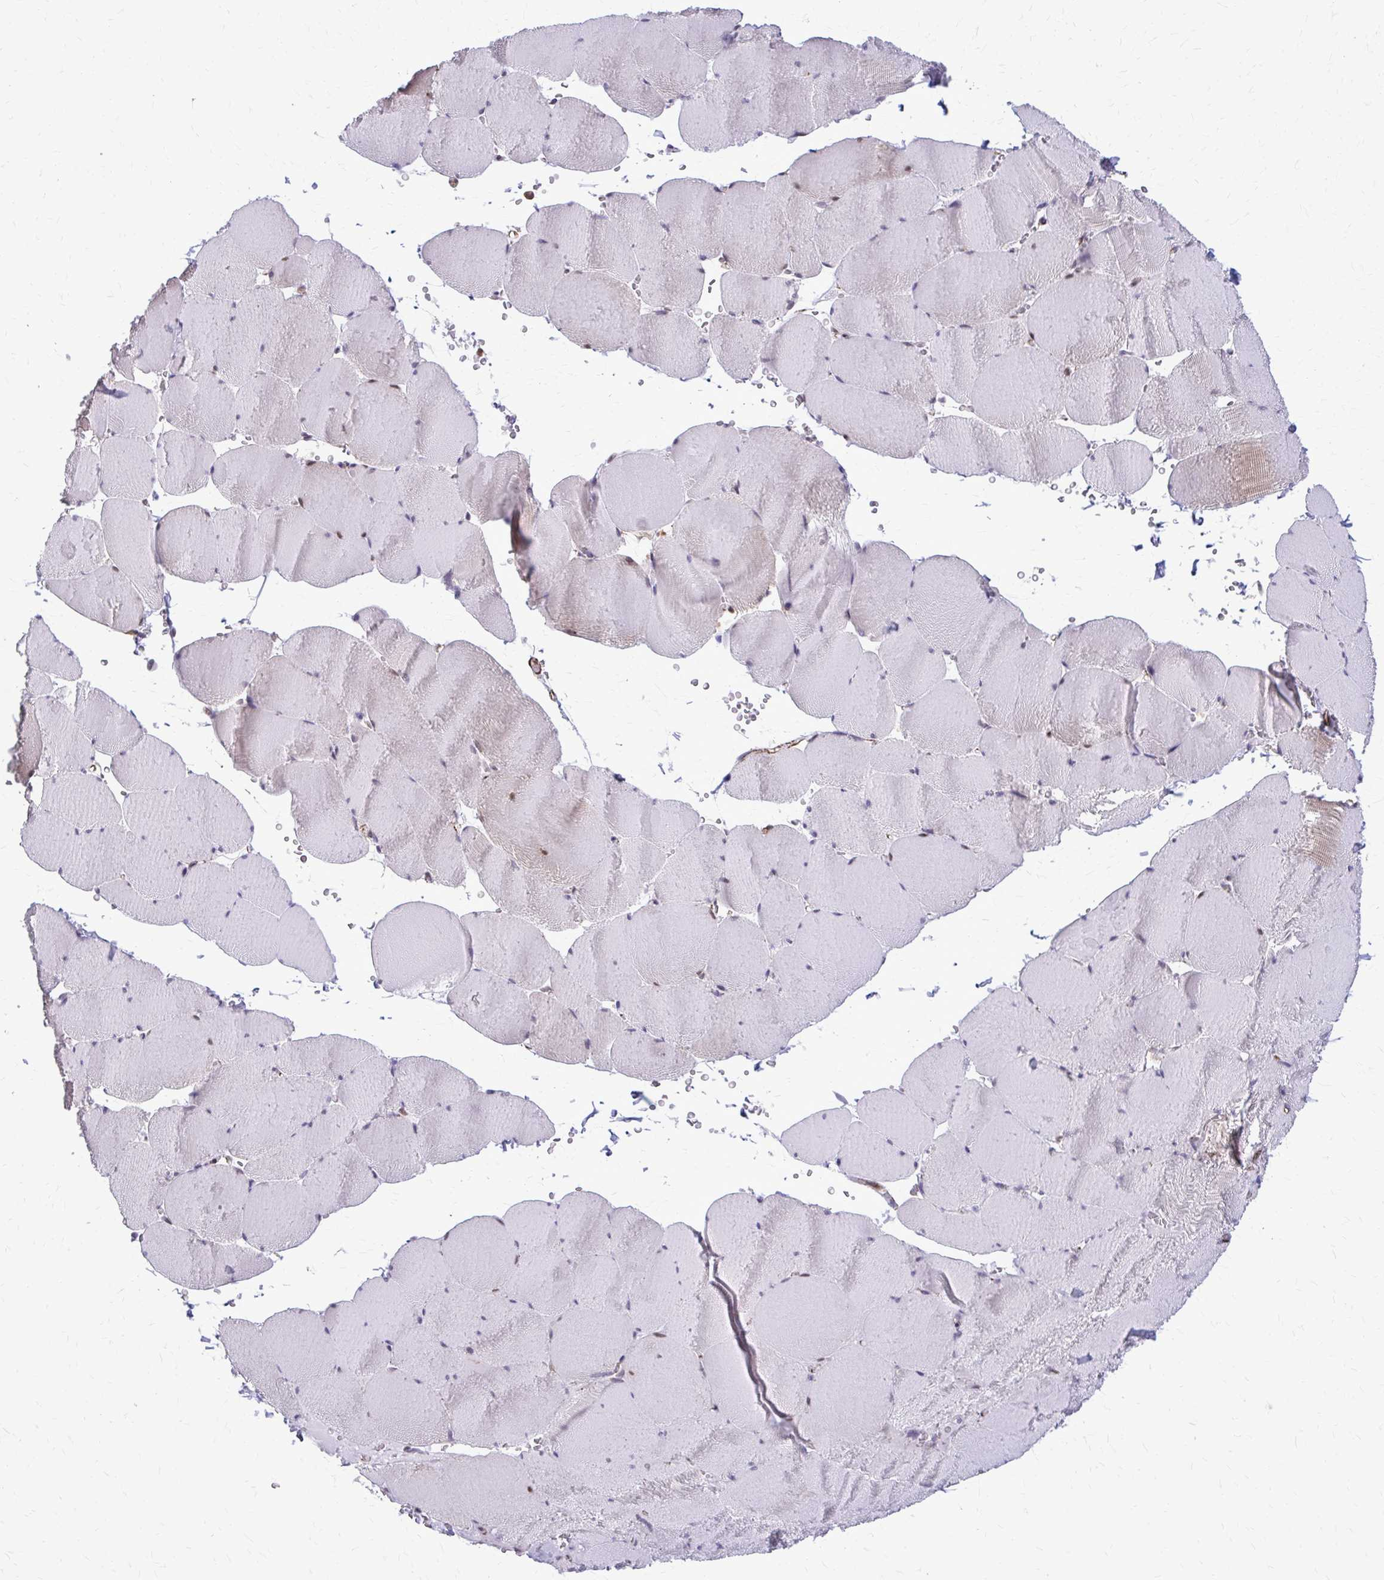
{"staining": {"intensity": "moderate", "quantity": "<25%", "location": "nuclear"}, "tissue": "skeletal muscle", "cell_type": "Myocytes", "image_type": "normal", "snomed": [{"axis": "morphology", "description": "Normal tissue, NOS"}, {"axis": "topography", "description": "Skeletal muscle"}, {"axis": "topography", "description": "Head-Neck"}], "caption": "The micrograph reveals a brown stain indicating the presence of a protein in the nuclear of myocytes in skeletal muscle.", "gene": "NRBF2", "patient": {"sex": "male", "age": 66}}